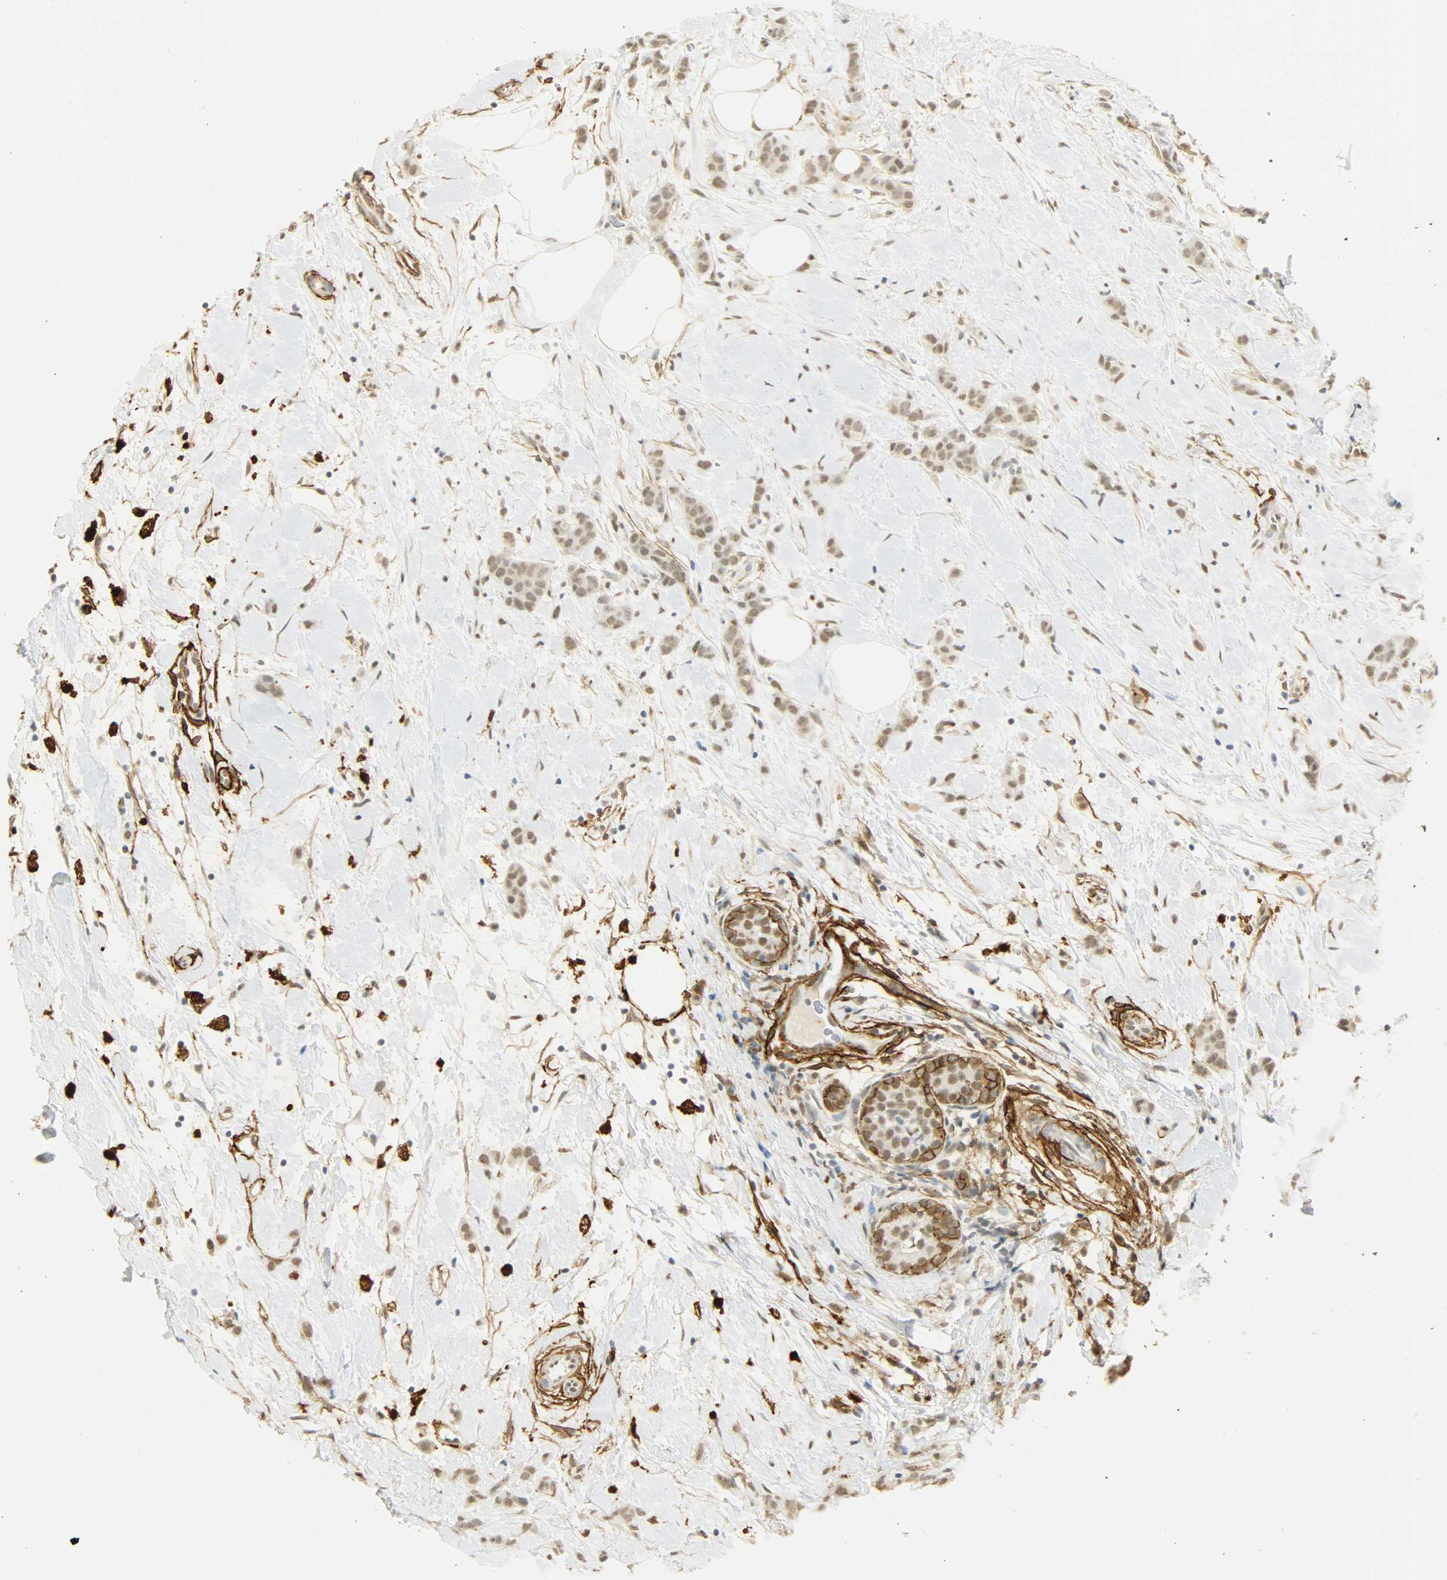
{"staining": {"intensity": "weak", "quantity": ">75%", "location": "nuclear"}, "tissue": "breast cancer", "cell_type": "Tumor cells", "image_type": "cancer", "snomed": [{"axis": "morphology", "description": "Lobular carcinoma, in situ"}, {"axis": "morphology", "description": "Lobular carcinoma"}, {"axis": "topography", "description": "Breast"}], "caption": "The image displays staining of lobular carcinoma (breast), revealing weak nuclear protein staining (brown color) within tumor cells.", "gene": "NGFR", "patient": {"sex": "female", "age": 41}}